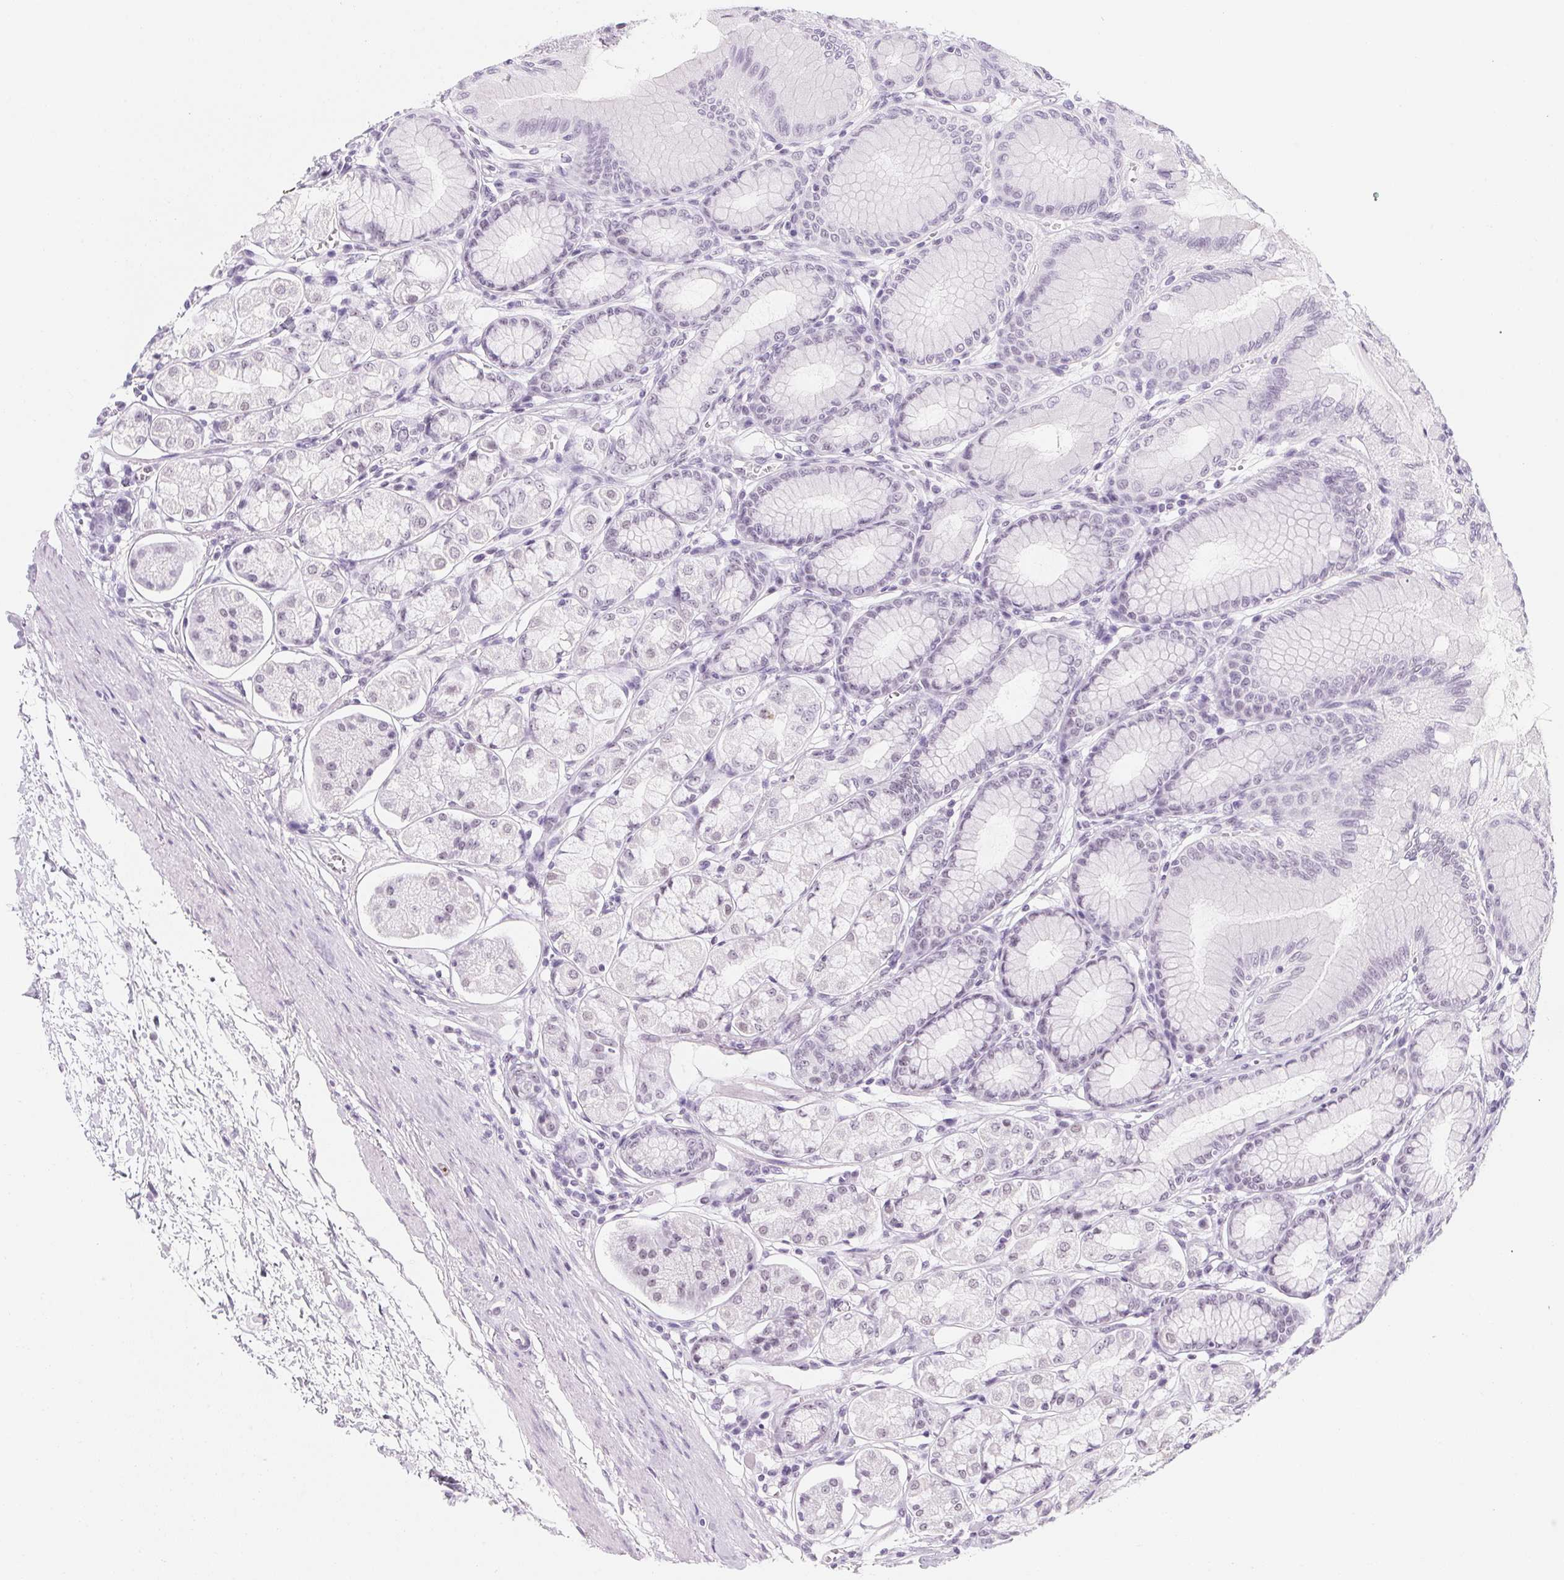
{"staining": {"intensity": "weak", "quantity": "25%-75%", "location": "nuclear"}, "tissue": "stomach", "cell_type": "Glandular cells", "image_type": "normal", "snomed": [{"axis": "morphology", "description": "Normal tissue, NOS"}, {"axis": "topography", "description": "Stomach"}, {"axis": "topography", "description": "Stomach, lower"}], "caption": "This micrograph reveals immunohistochemistry (IHC) staining of benign human stomach, with low weak nuclear positivity in about 25%-75% of glandular cells.", "gene": "ZIC4", "patient": {"sex": "male", "age": 76}}